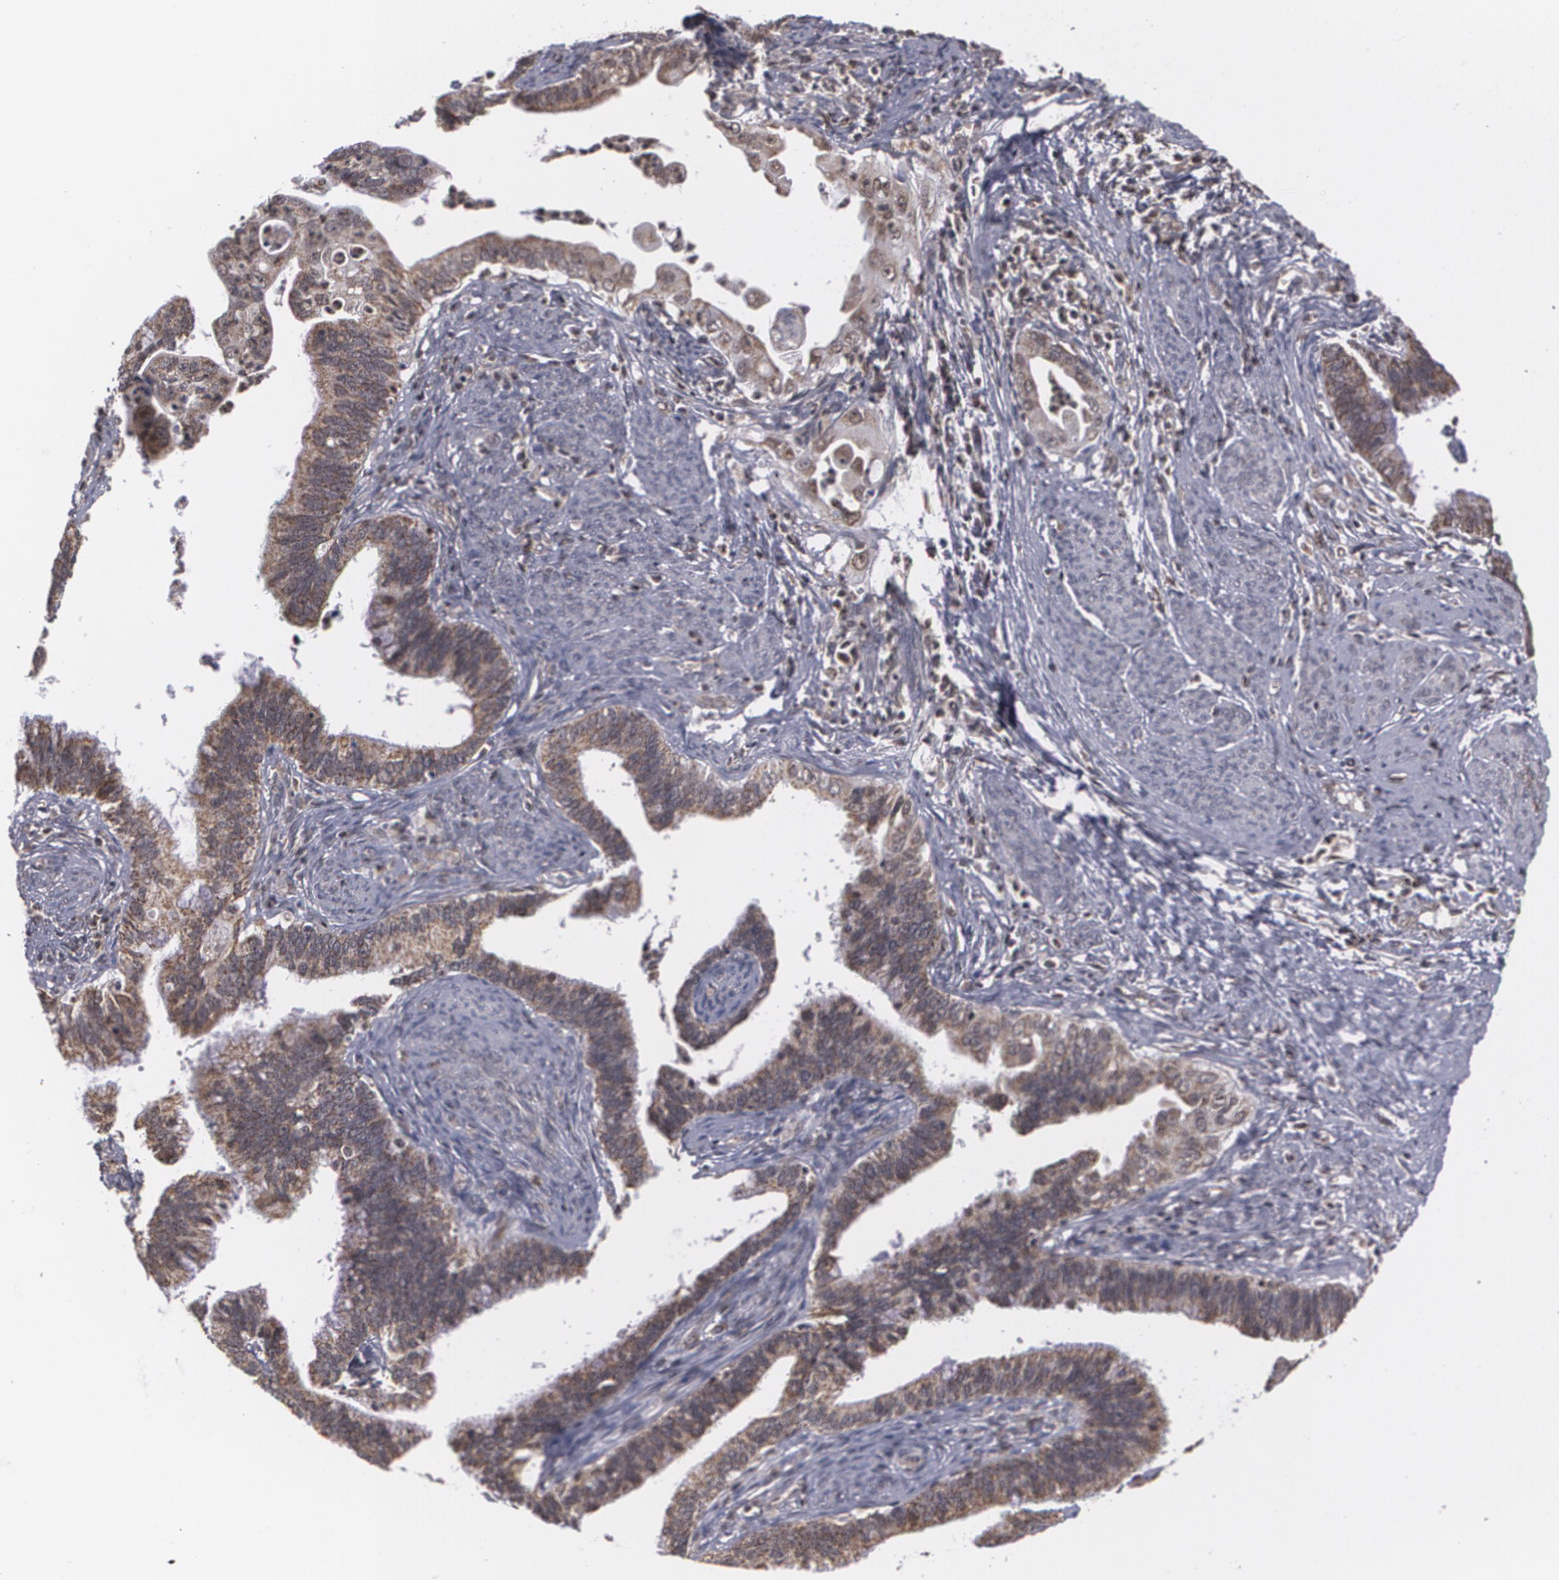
{"staining": {"intensity": "weak", "quantity": ">75%", "location": "cytoplasmic/membranous"}, "tissue": "cervical cancer", "cell_type": "Tumor cells", "image_type": "cancer", "snomed": [{"axis": "morphology", "description": "Adenocarcinoma, NOS"}, {"axis": "topography", "description": "Cervix"}], "caption": "This is an image of immunohistochemistry staining of cervical adenocarcinoma, which shows weak expression in the cytoplasmic/membranous of tumor cells.", "gene": "MXD1", "patient": {"sex": "female", "age": 47}}